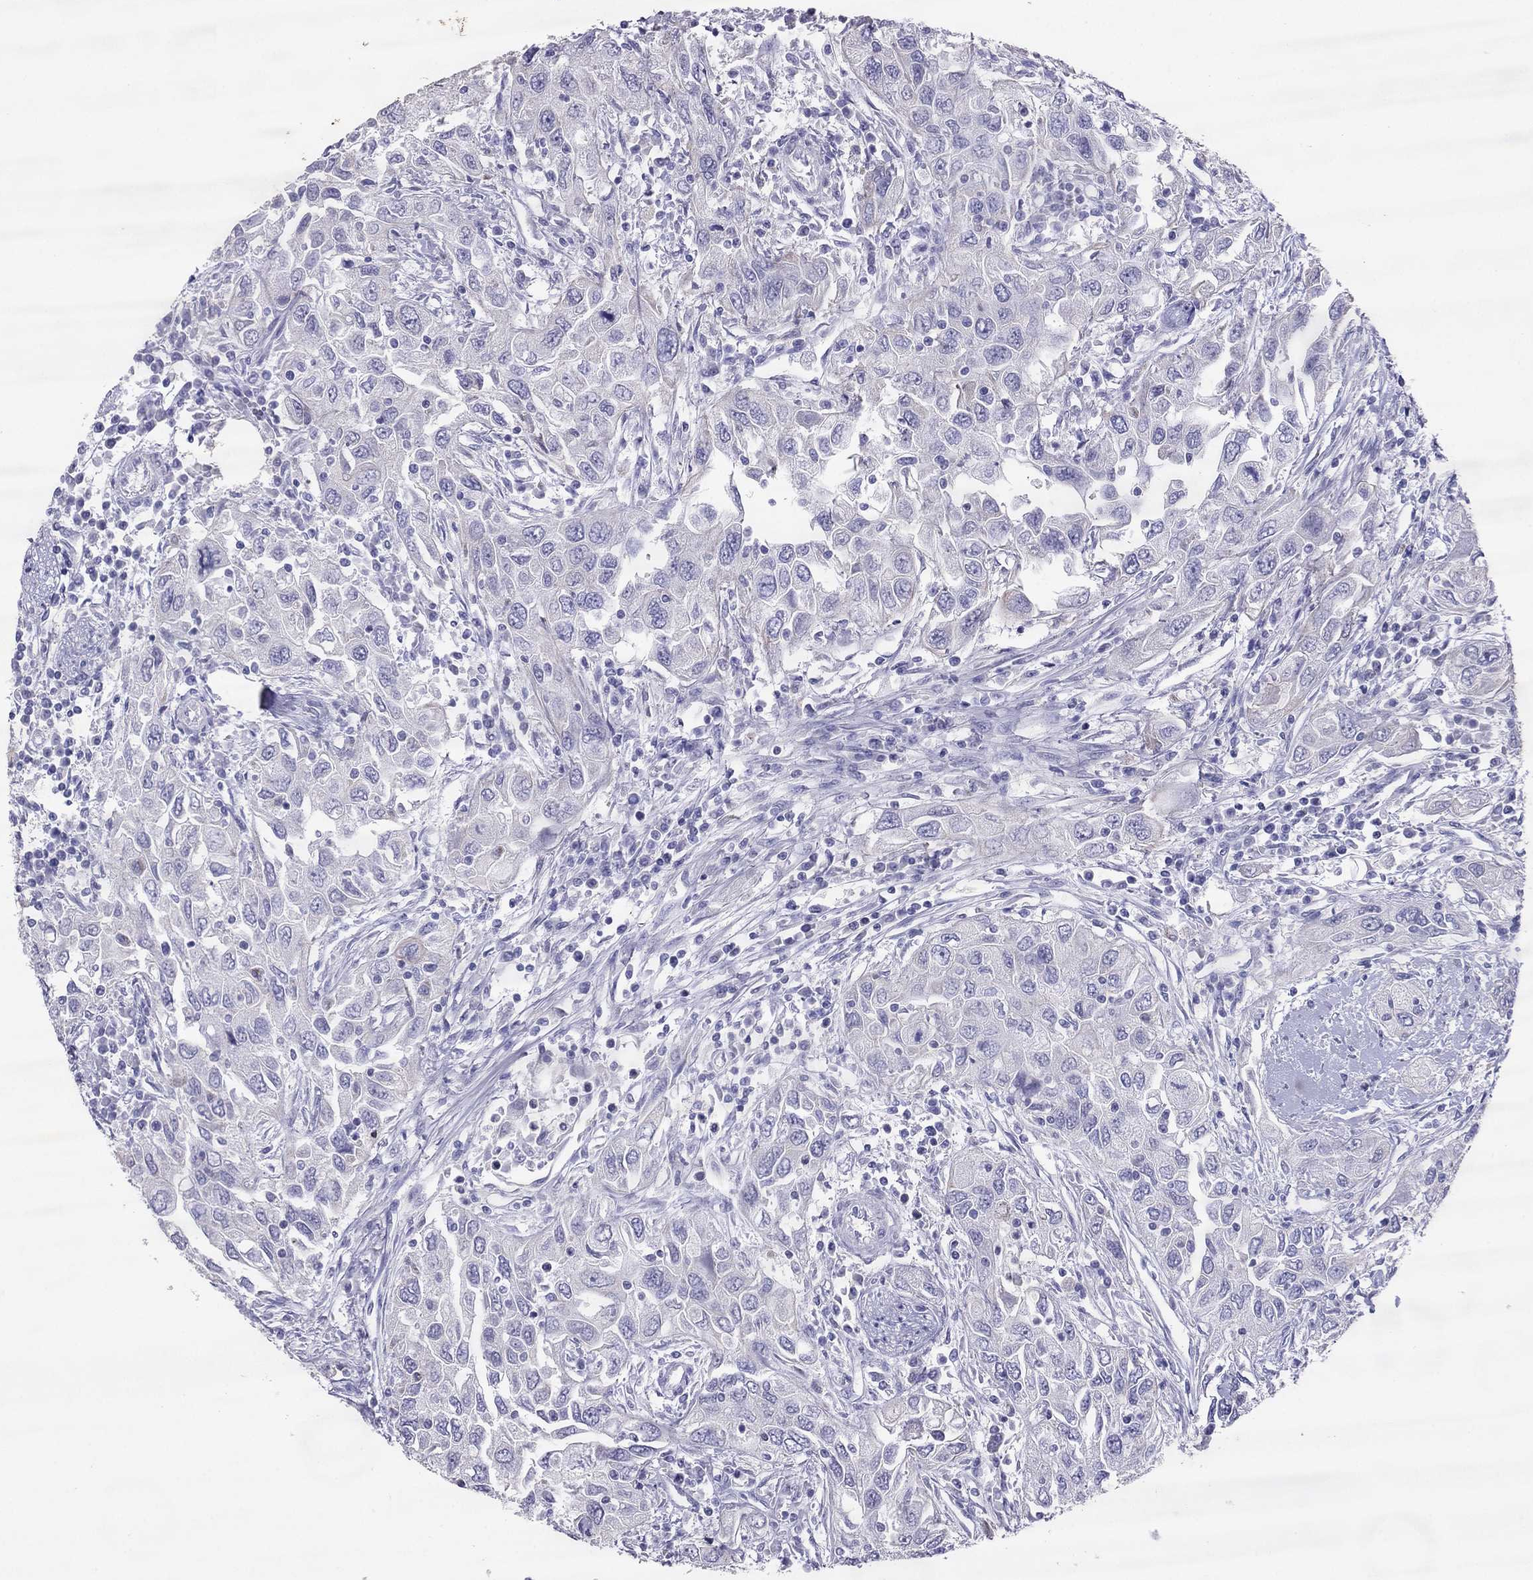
{"staining": {"intensity": "negative", "quantity": "none", "location": "none"}, "tissue": "urothelial cancer", "cell_type": "Tumor cells", "image_type": "cancer", "snomed": [{"axis": "morphology", "description": "Urothelial carcinoma, High grade"}, {"axis": "topography", "description": "Urinary bladder"}], "caption": "A micrograph of human urothelial carcinoma (high-grade) is negative for staining in tumor cells.", "gene": "MAEL", "patient": {"sex": "male", "age": 76}}